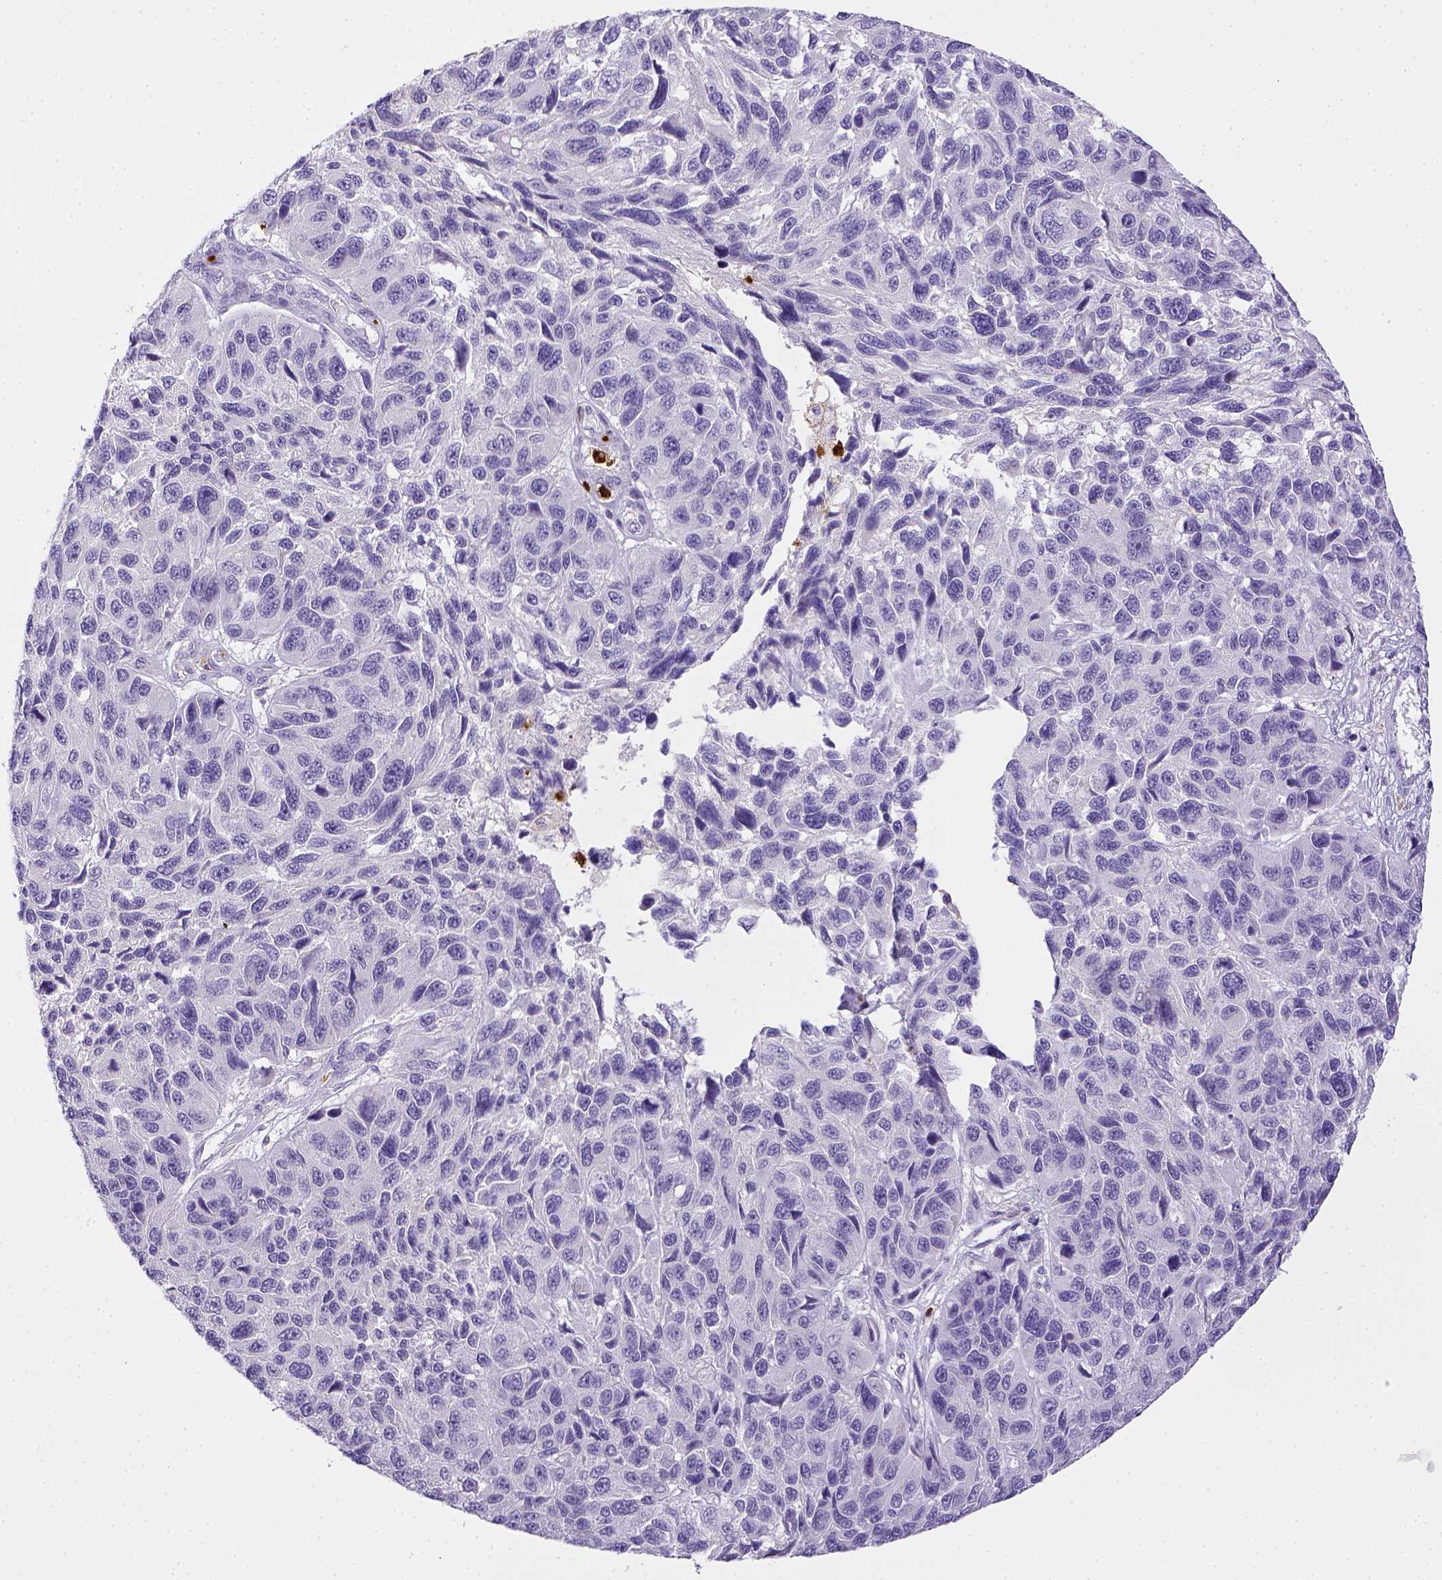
{"staining": {"intensity": "negative", "quantity": "none", "location": "none"}, "tissue": "melanoma", "cell_type": "Tumor cells", "image_type": "cancer", "snomed": [{"axis": "morphology", "description": "Malignant melanoma, NOS"}, {"axis": "topography", "description": "Skin"}], "caption": "A micrograph of human malignant melanoma is negative for staining in tumor cells.", "gene": "ITGAM", "patient": {"sex": "male", "age": 53}}